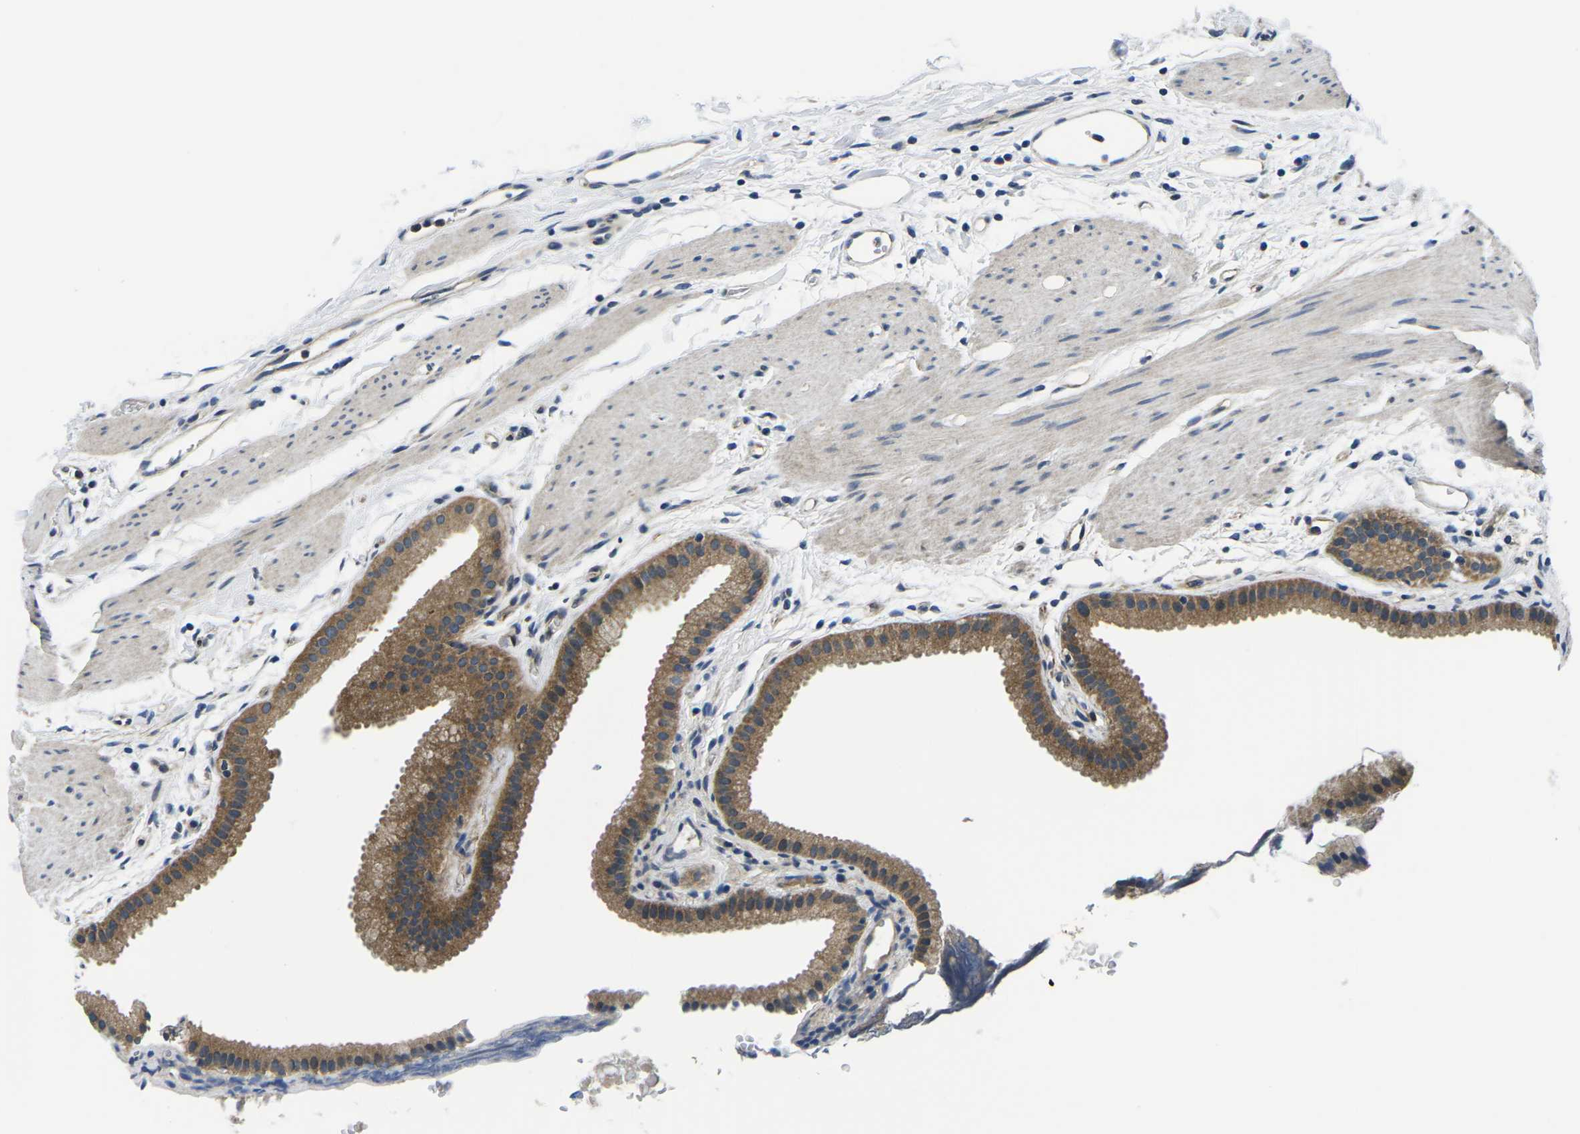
{"staining": {"intensity": "moderate", "quantity": ">75%", "location": "cytoplasmic/membranous"}, "tissue": "gallbladder", "cell_type": "Glandular cells", "image_type": "normal", "snomed": [{"axis": "morphology", "description": "Normal tissue, NOS"}, {"axis": "topography", "description": "Gallbladder"}], "caption": "The photomicrograph displays staining of benign gallbladder, revealing moderate cytoplasmic/membranous protein positivity (brown color) within glandular cells.", "gene": "GSK3B", "patient": {"sex": "female", "age": 64}}